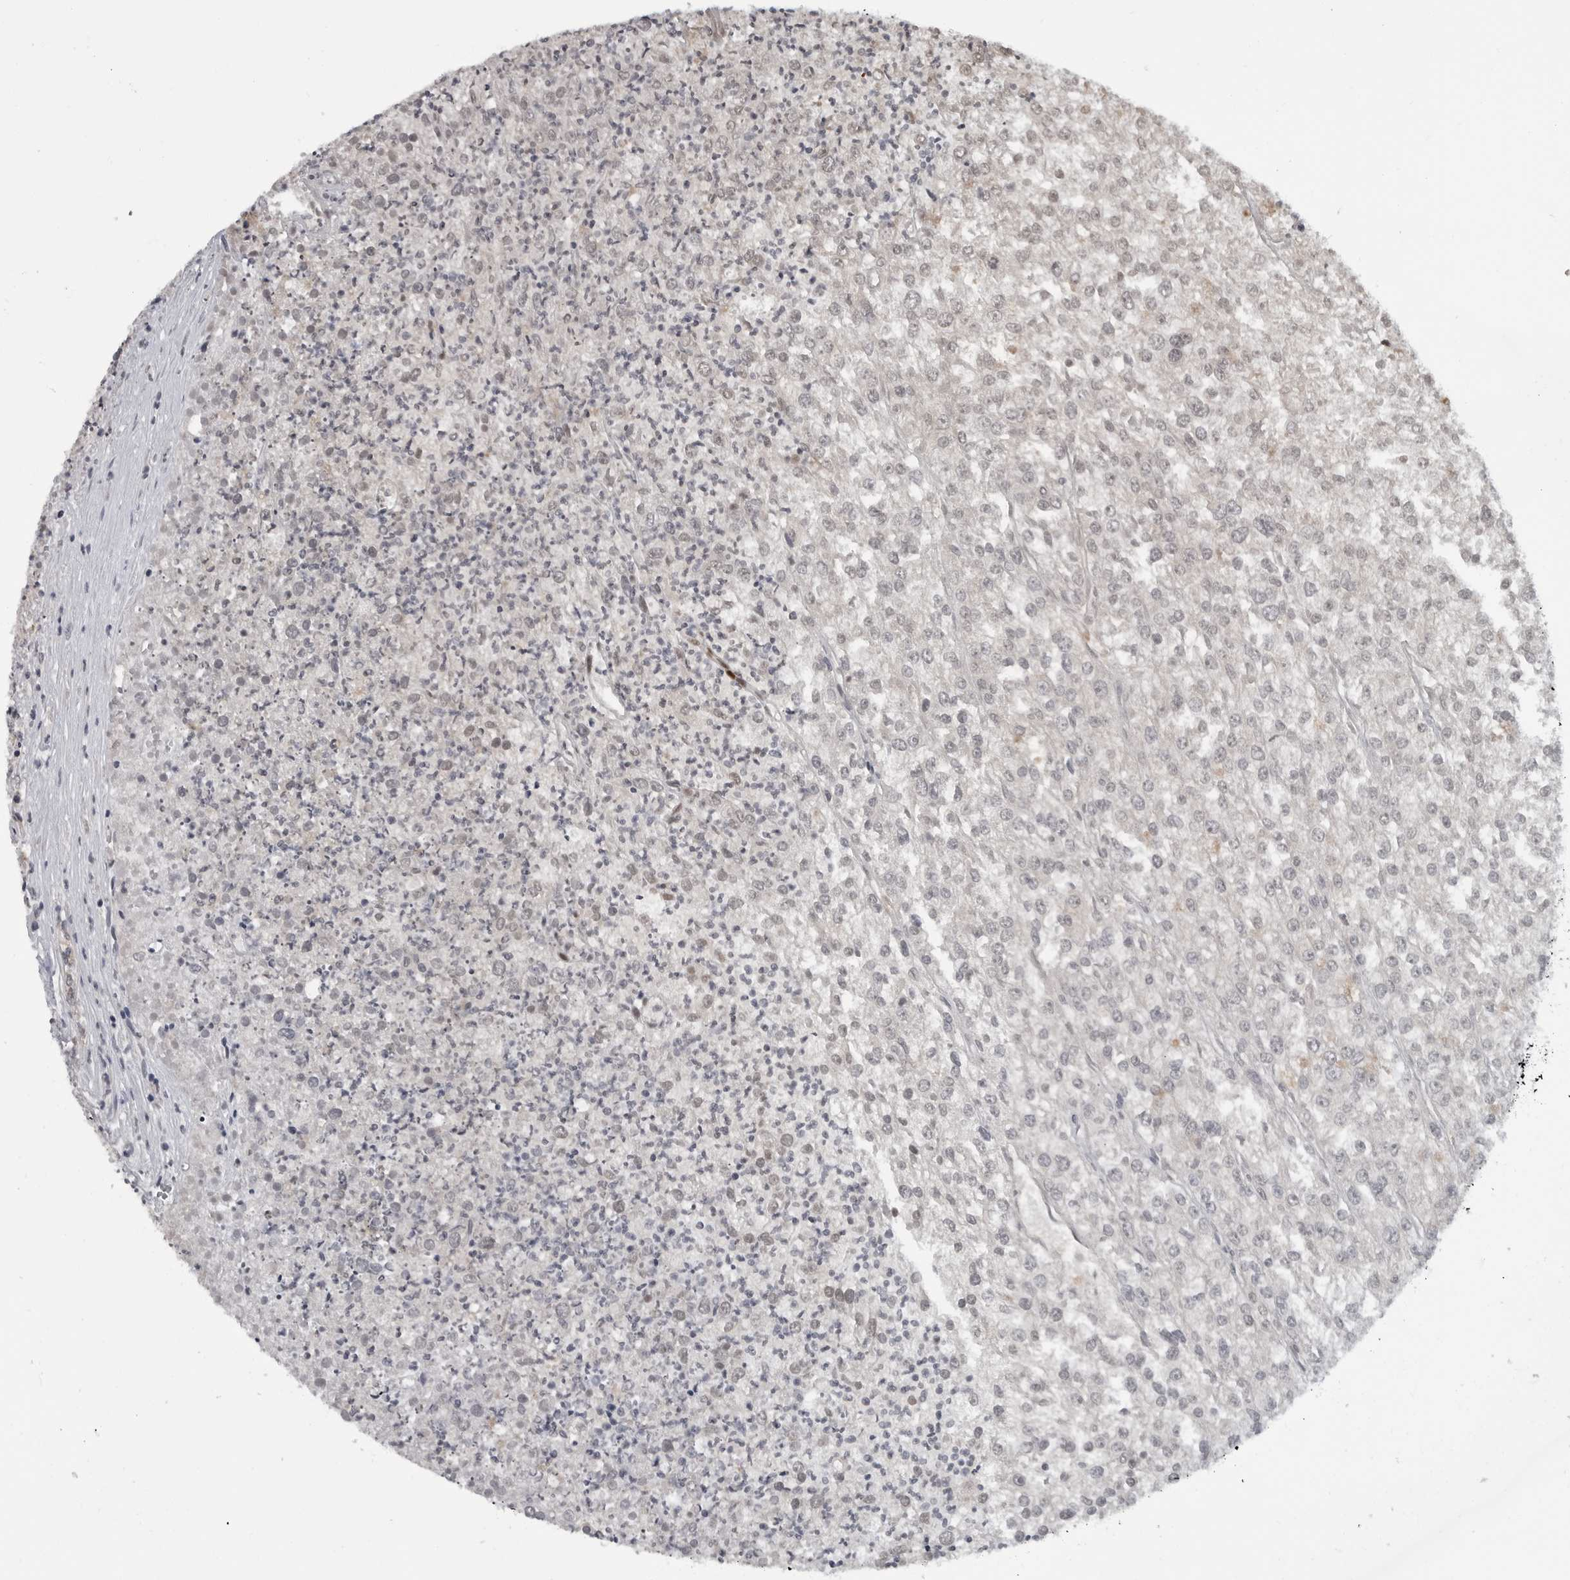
{"staining": {"intensity": "negative", "quantity": "none", "location": "none"}, "tissue": "renal cancer", "cell_type": "Tumor cells", "image_type": "cancer", "snomed": [{"axis": "morphology", "description": "Adenocarcinoma, NOS"}, {"axis": "topography", "description": "Kidney"}], "caption": "Histopathology image shows no protein expression in tumor cells of renal cancer tissue.", "gene": "FAAP100", "patient": {"sex": "female", "age": 54}}